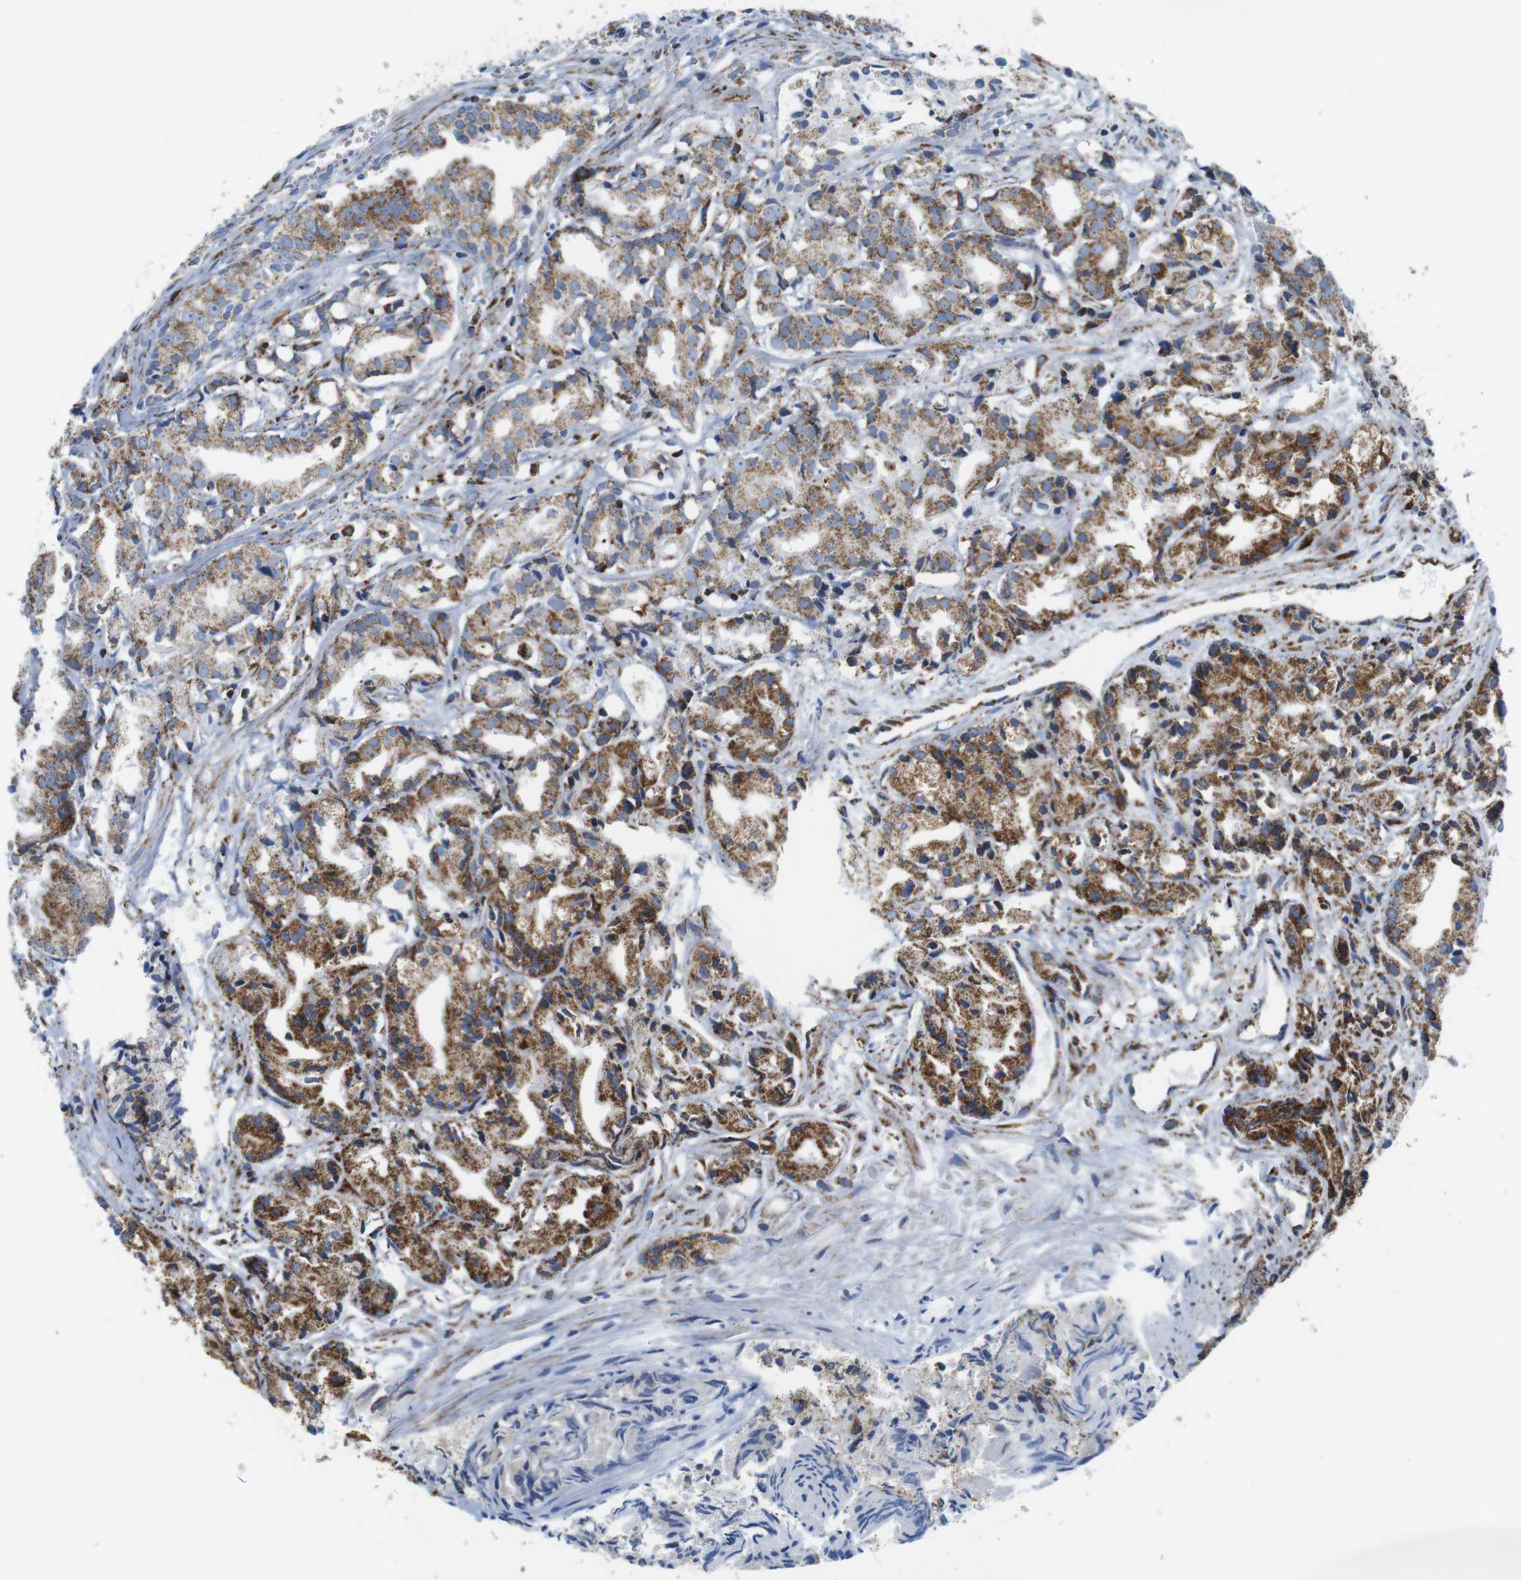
{"staining": {"intensity": "moderate", "quantity": ">75%", "location": "cytoplasmic/membranous"}, "tissue": "prostate cancer", "cell_type": "Tumor cells", "image_type": "cancer", "snomed": [{"axis": "morphology", "description": "Adenocarcinoma, Low grade"}, {"axis": "topography", "description": "Prostate"}], "caption": "Immunohistochemical staining of prostate cancer (adenocarcinoma (low-grade)) reveals moderate cytoplasmic/membranous protein positivity in about >75% of tumor cells.", "gene": "ATP5PO", "patient": {"sex": "male", "age": 72}}